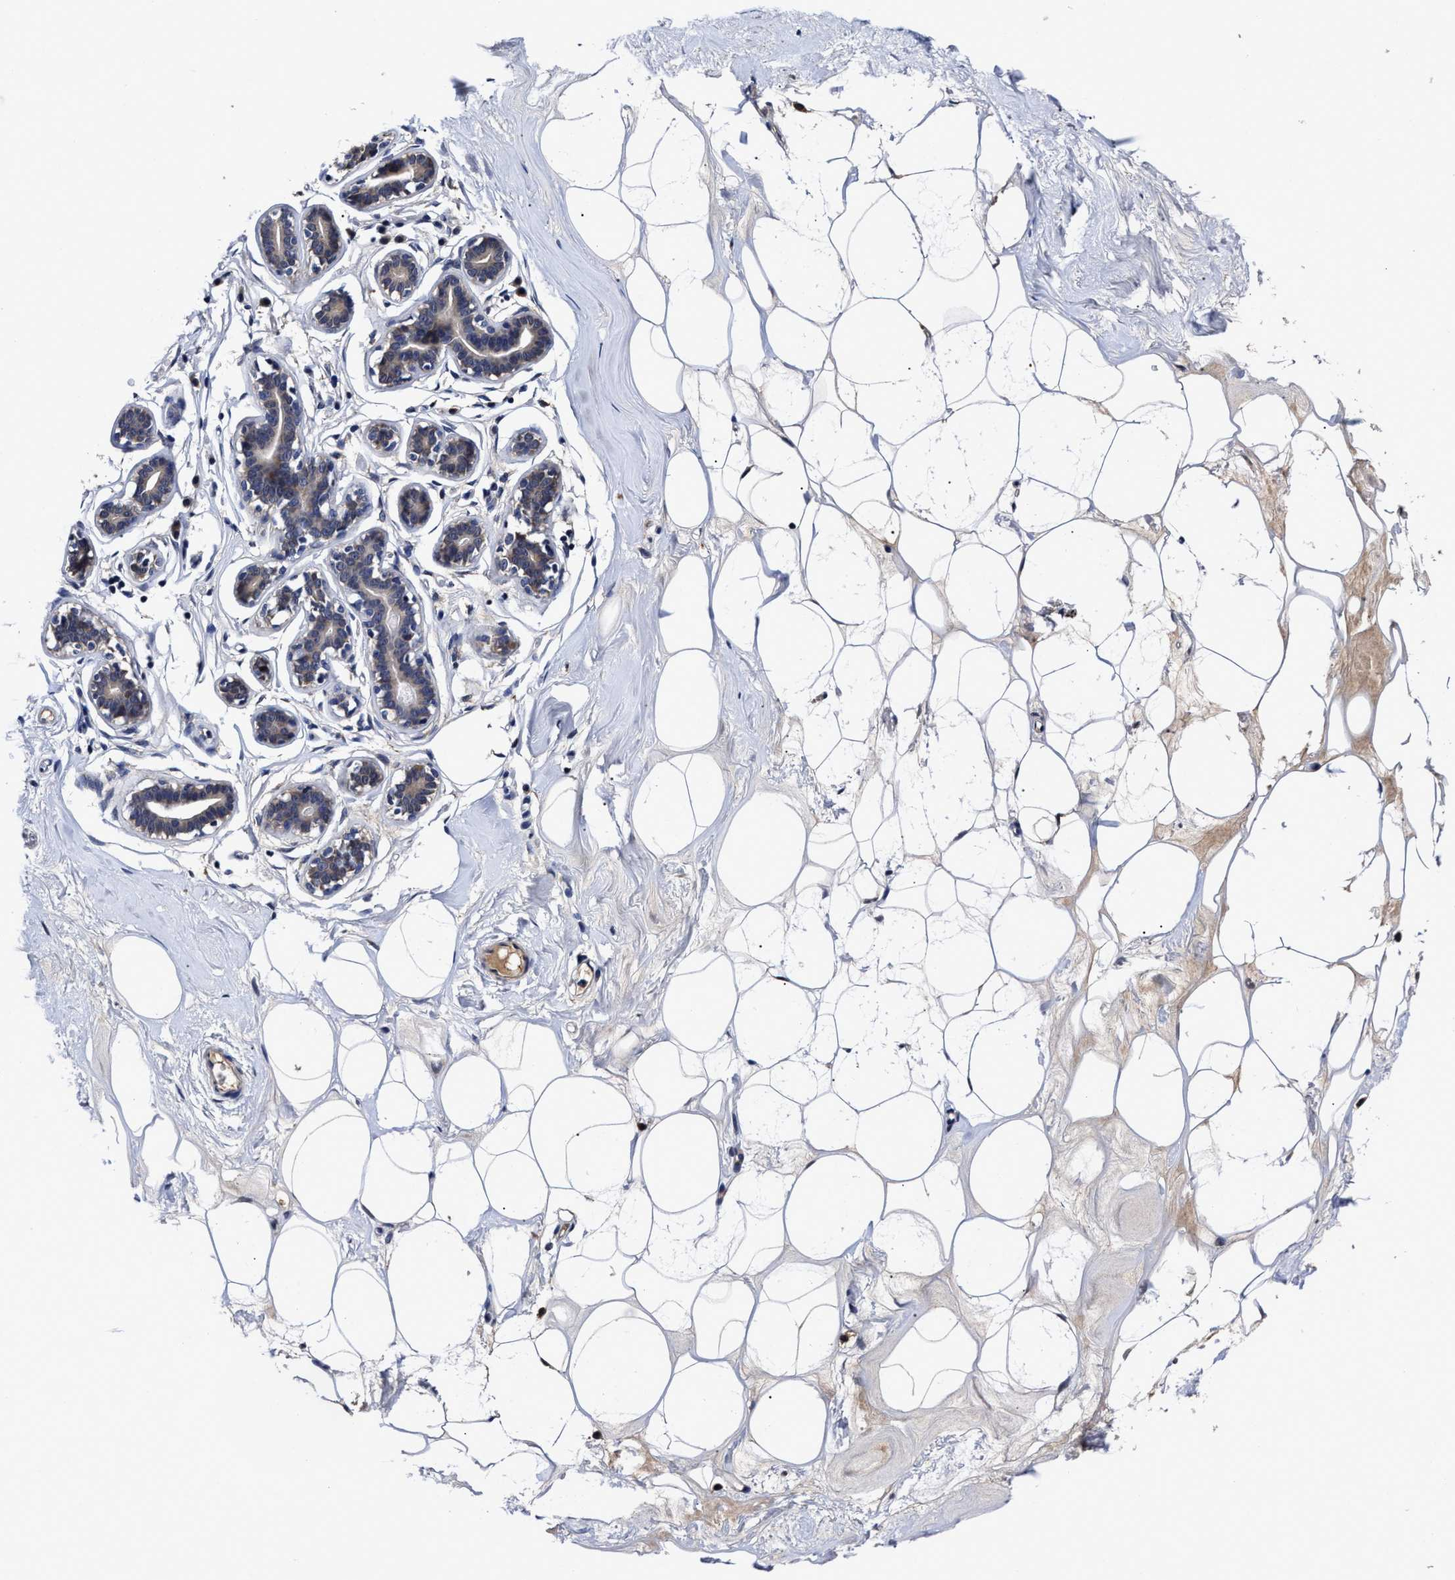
{"staining": {"intensity": "weak", "quantity": "25%-75%", "location": "cytoplasmic/membranous,nuclear"}, "tissue": "adipose tissue", "cell_type": "Adipocytes", "image_type": "normal", "snomed": [{"axis": "morphology", "description": "Normal tissue, NOS"}, {"axis": "morphology", "description": "Fibrosis, NOS"}, {"axis": "topography", "description": "Breast"}, {"axis": "topography", "description": "Adipose tissue"}], "caption": "Adipocytes reveal weak cytoplasmic/membranous,nuclear staining in about 25%-75% of cells in unremarkable adipose tissue.", "gene": "SOCS5", "patient": {"sex": "female", "age": 39}}